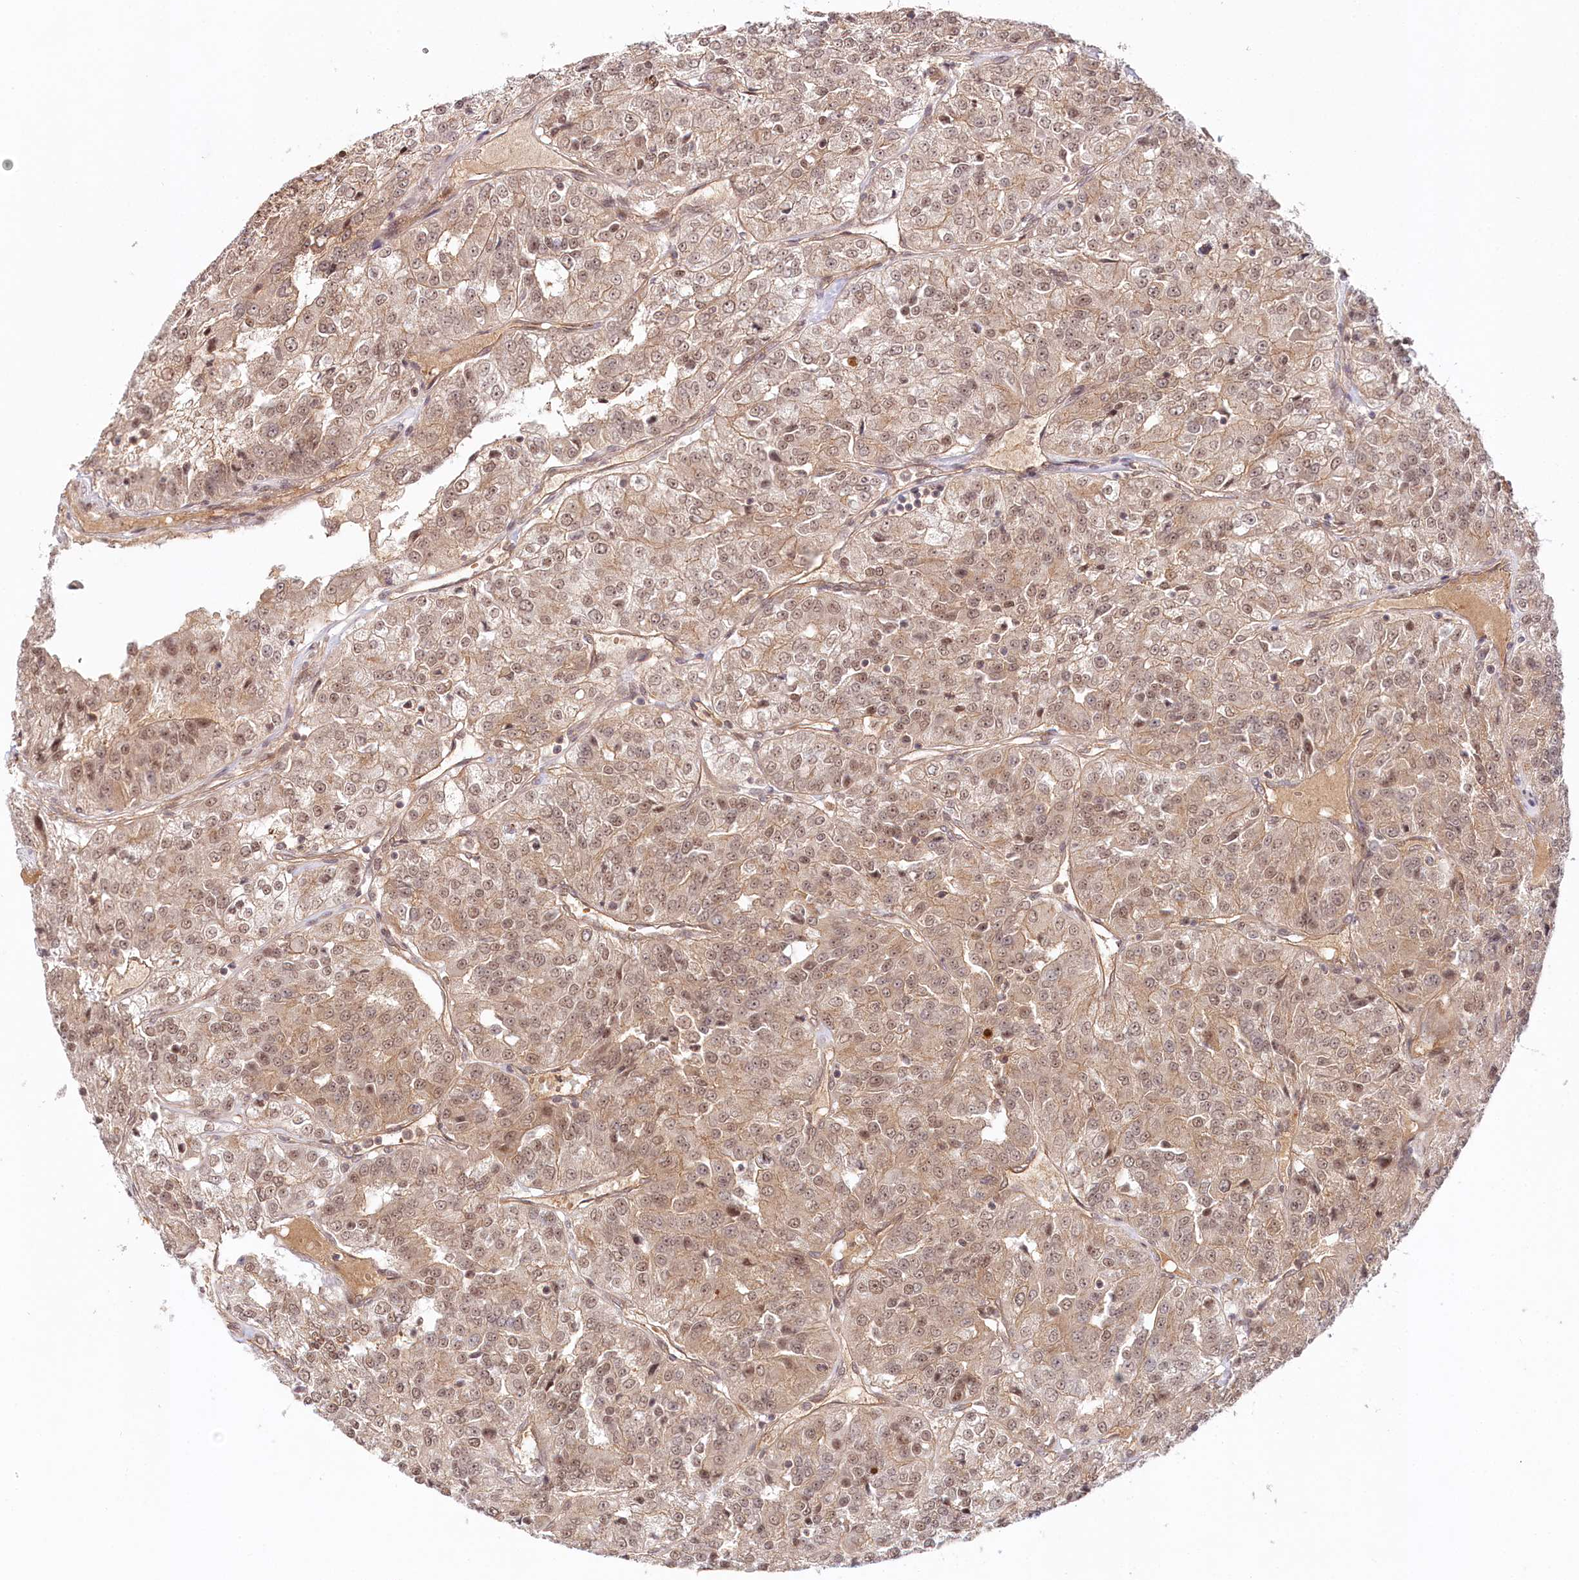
{"staining": {"intensity": "moderate", "quantity": ">75%", "location": "cytoplasmic/membranous,nuclear"}, "tissue": "renal cancer", "cell_type": "Tumor cells", "image_type": "cancer", "snomed": [{"axis": "morphology", "description": "Adenocarcinoma, NOS"}, {"axis": "topography", "description": "Kidney"}], "caption": "High-power microscopy captured an IHC image of renal adenocarcinoma, revealing moderate cytoplasmic/membranous and nuclear expression in approximately >75% of tumor cells.", "gene": "CCDC65", "patient": {"sex": "female", "age": 63}}